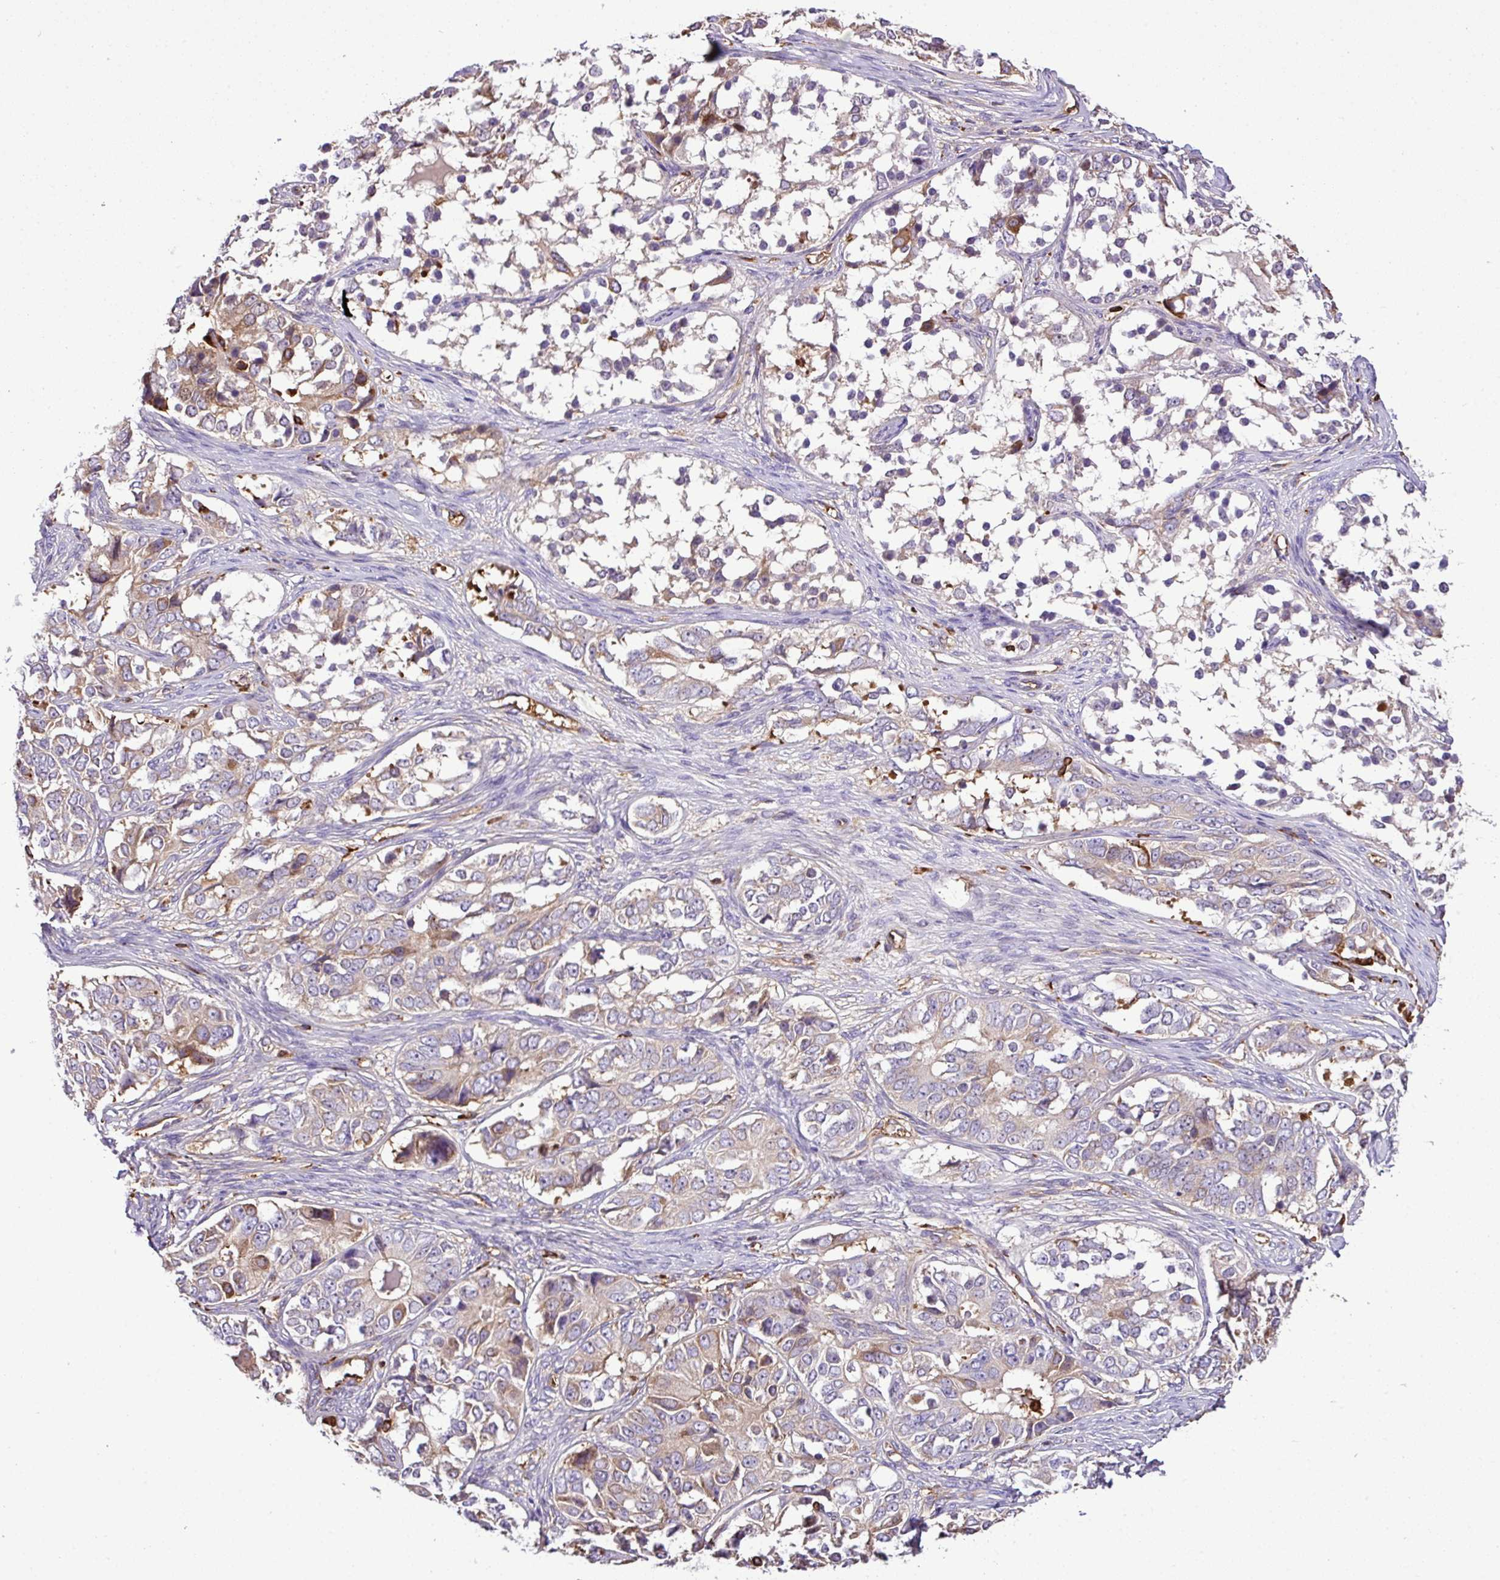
{"staining": {"intensity": "weak", "quantity": "<25%", "location": "cytoplasmic/membranous"}, "tissue": "ovarian cancer", "cell_type": "Tumor cells", "image_type": "cancer", "snomed": [{"axis": "morphology", "description": "Carcinoma, endometroid"}, {"axis": "topography", "description": "Ovary"}], "caption": "Ovarian endometroid carcinoma stained for a protein using immunohistochemistry (IHC) displays no staining tumor cells.", "gene": "PGAP6", "patient": {"sex": "female", "age": 51}}